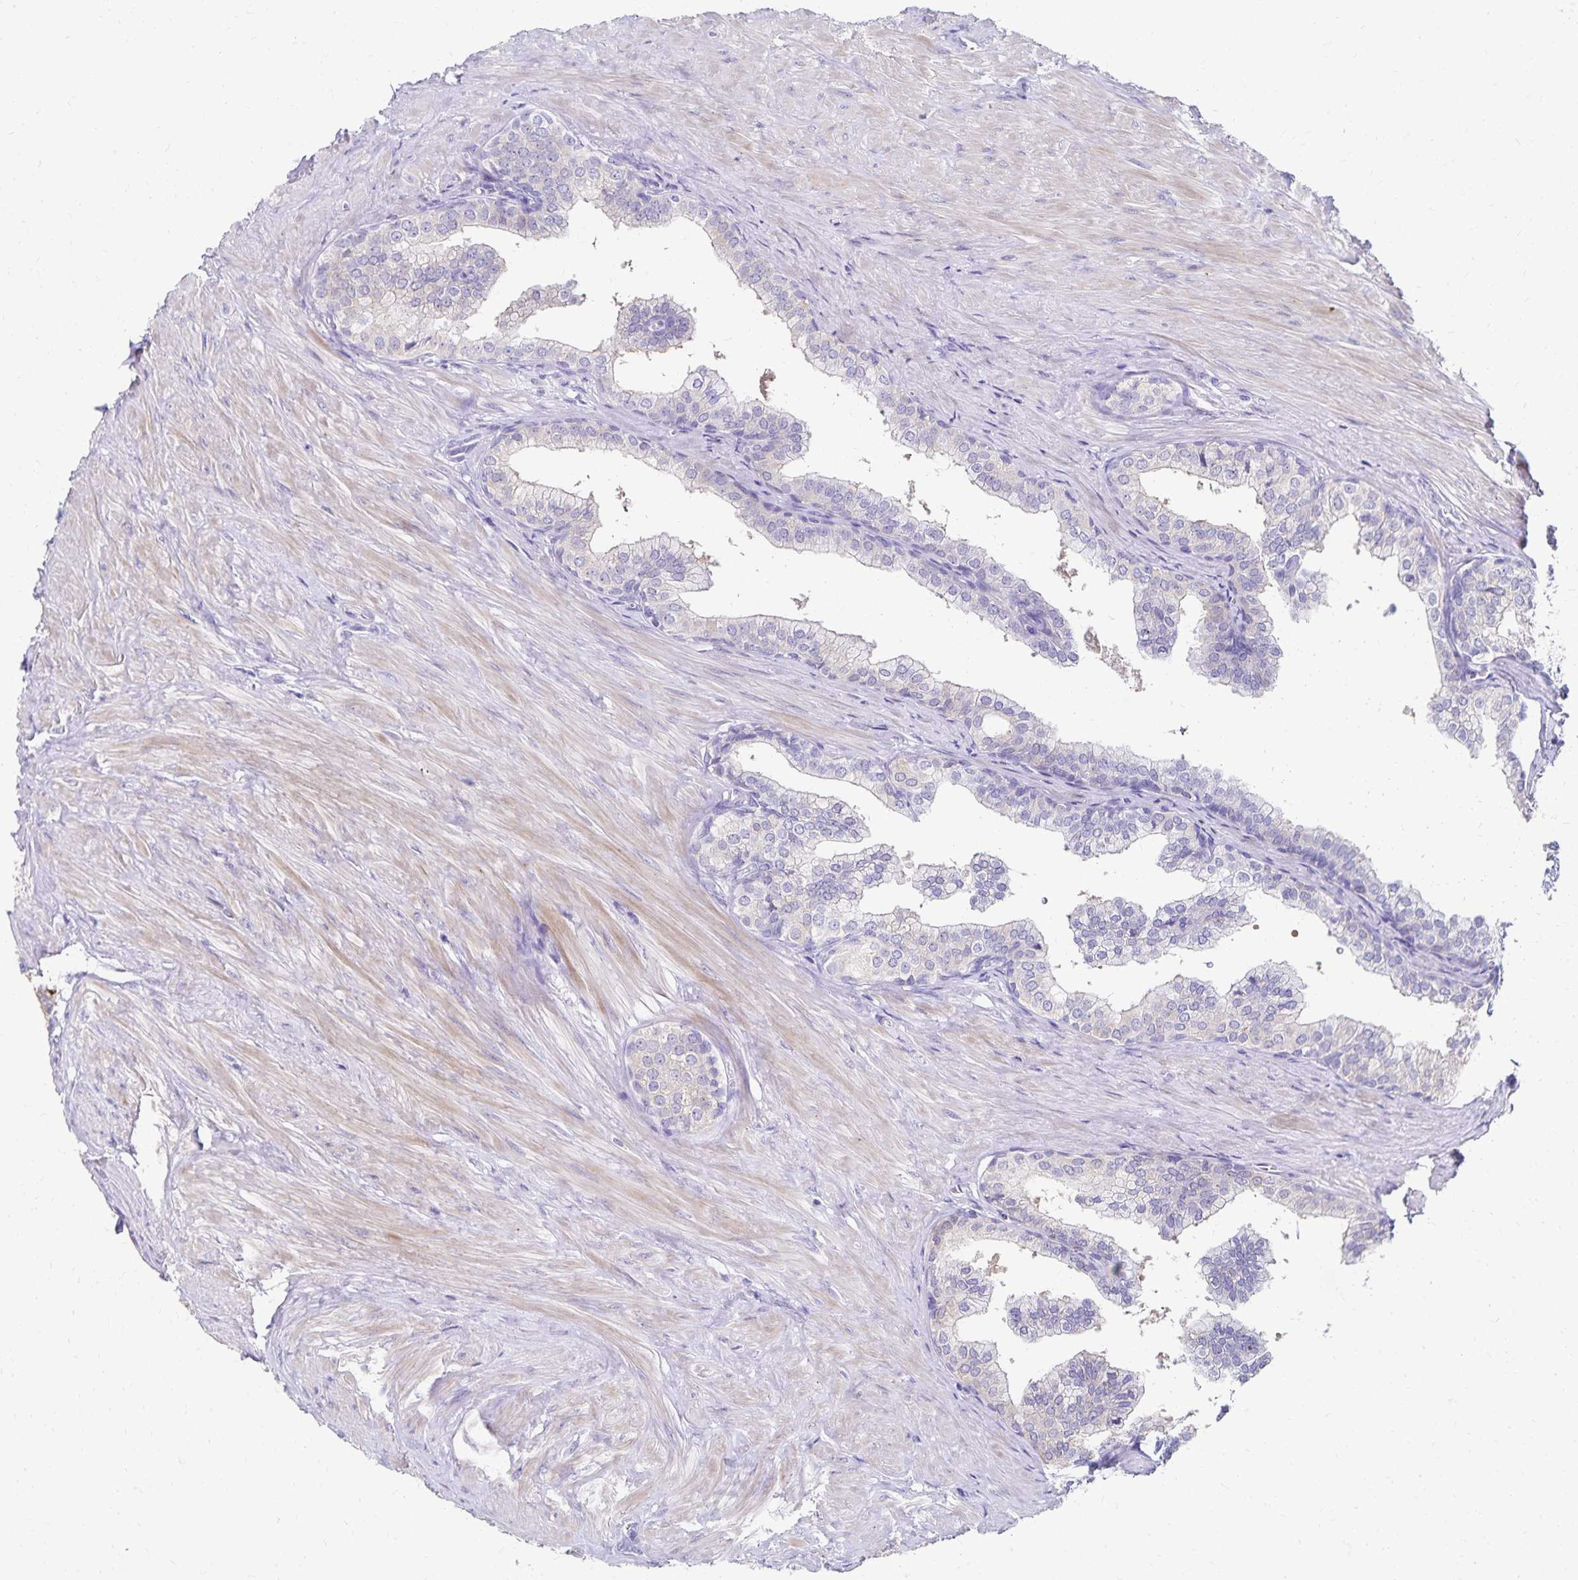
{"staining": {"intensity": "negative", "quantity": "none", "location": "none"}, "tissue": "prostate", "cell_type": "Glandular cells", "image_type": "normal", "snomed": [{"axis": "morphology", "description": "Normal tissue, NOS"}, {"axis": "topography", "description": "Prostate"}, {"axis": "topography", "description": "Peripheral nerve tissue"}], "caption": "The micrograph displays no staining of glandular cells in benign prostate.", "gene": "PAX5", "patient": {"sex": "male", "age": 55}}